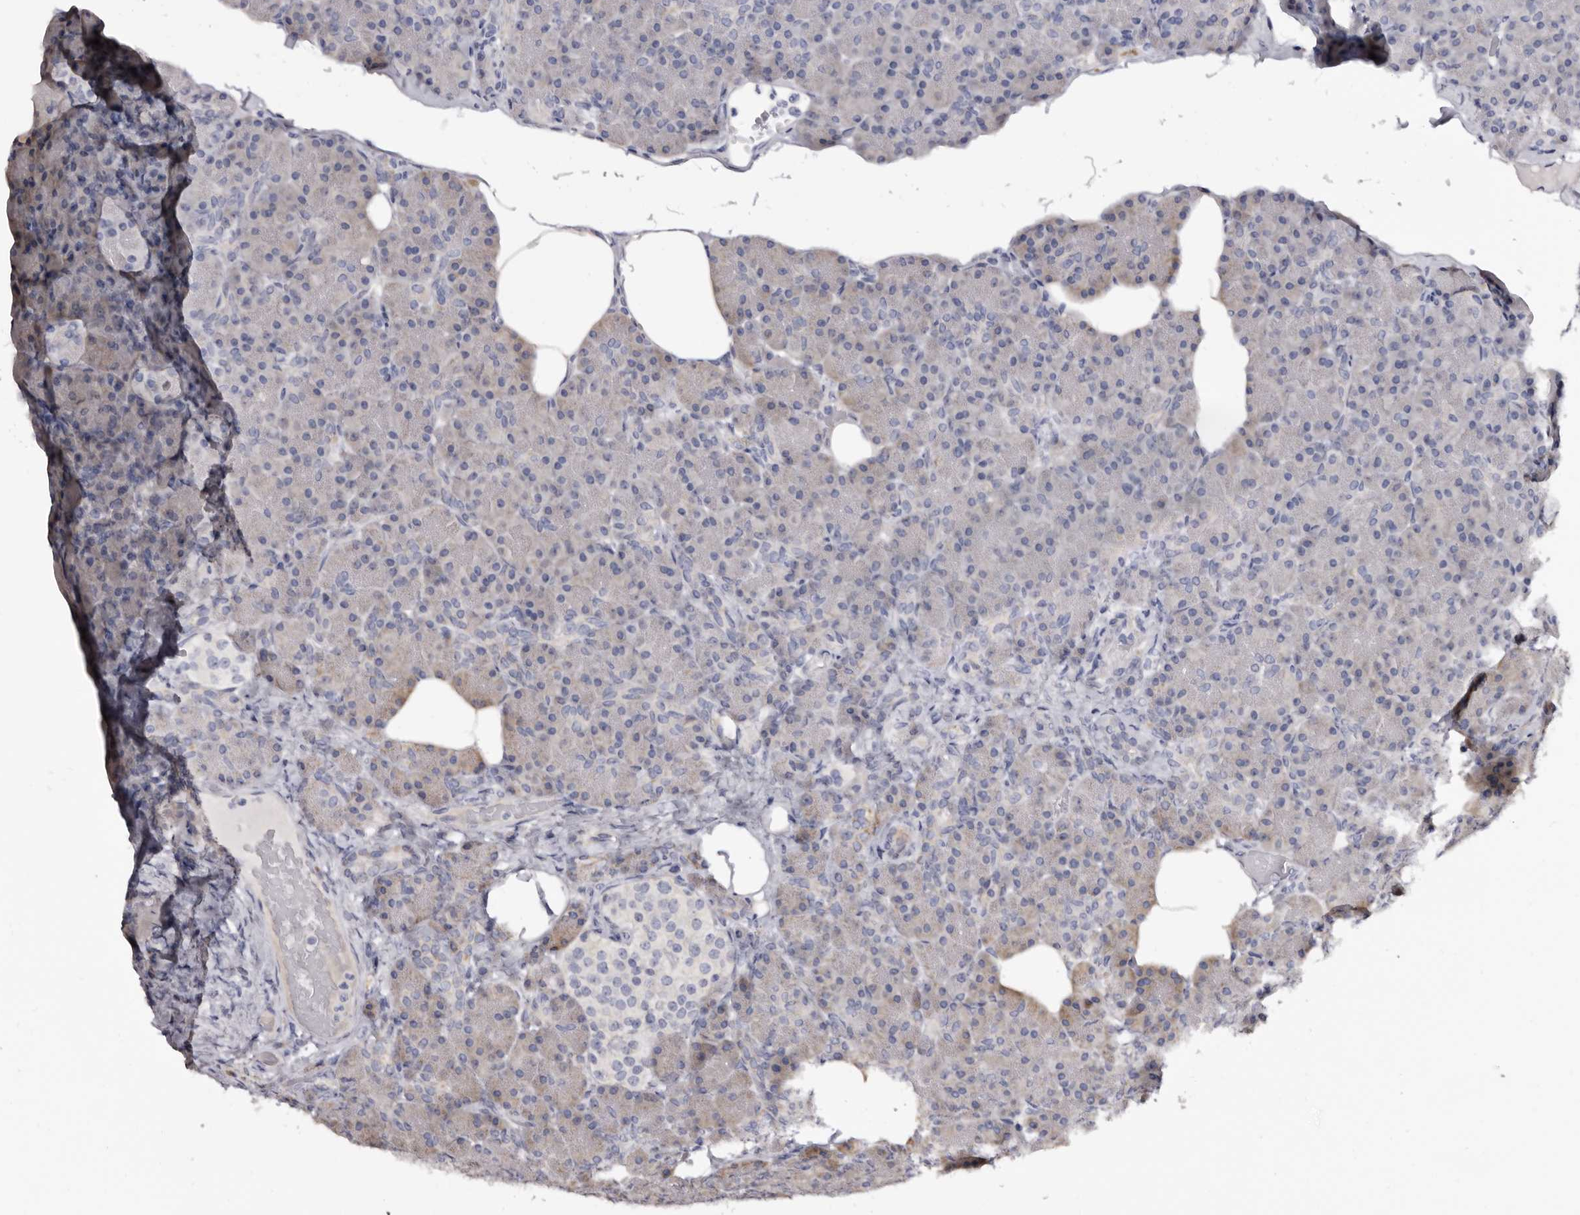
{"staining": {"intensity": "moderate", "quantity": "<25%", "location": "cytoplasmic/membranous"}, "tissue": "pancreas", "cell_type": "Exocrine glandular cells", "image_type": "normal", "snomed": [{"axis": "morphology", "description": "Normal tissue, NOS"}, {"axis": "topography", "description": "Pancreas"}], "caption": "IHC image of normal human pancreas stained for a protein (brown), which exhibits low levels of moderate cytoplasmic/membranous positivity in approximately <25% of exocrine glandular cells.", "gene": "CASQ1", "patient": {"sex": "female", "age": 43}}